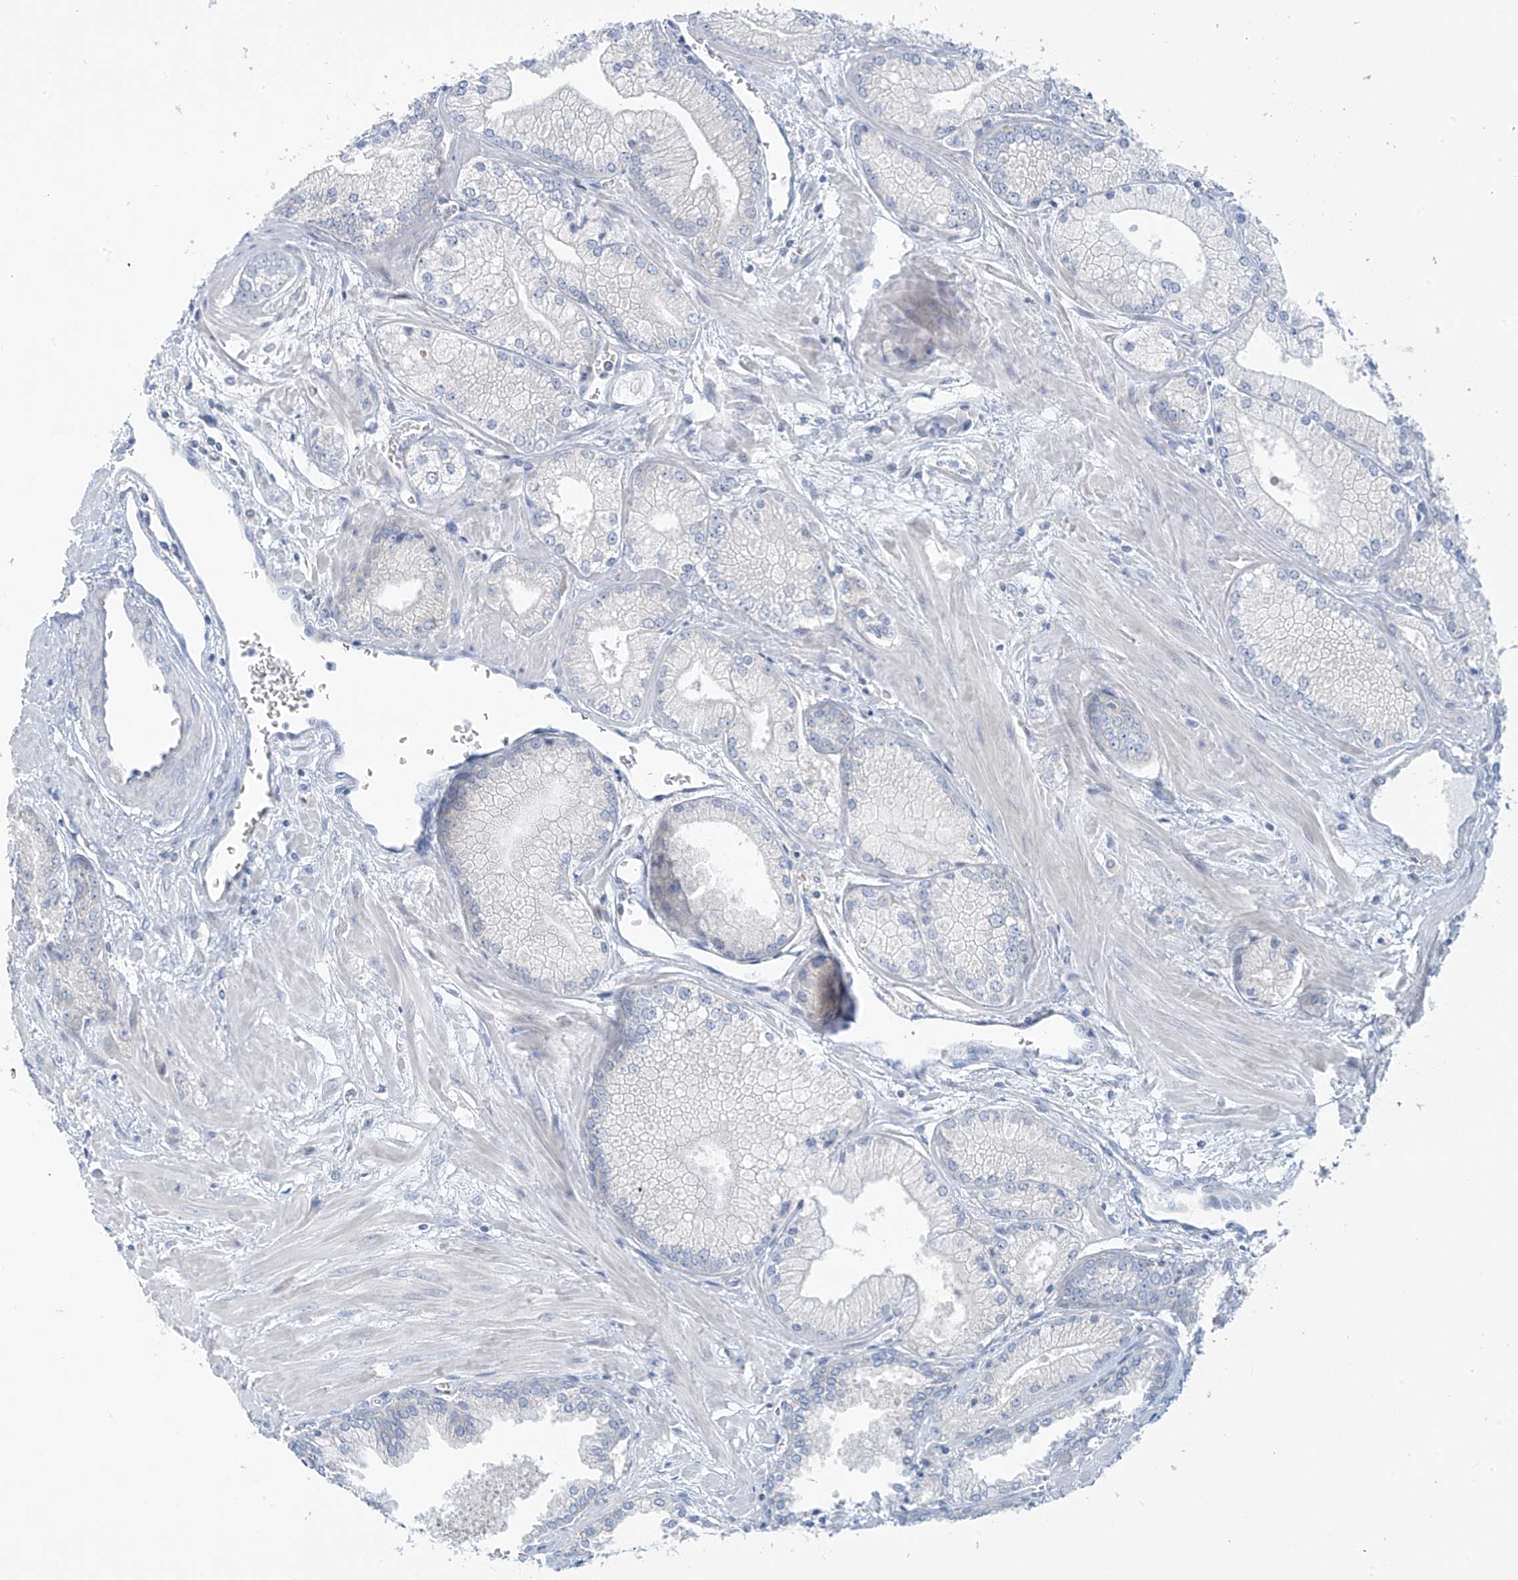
{"staining": {"intensity": "negative", "quantity": "none", "location": "none"}, "tissue": "prostate cancer", "cell_type": "Tumor cells", "image_type": "cancer", "snomed": [{"axis": "morphology", "description": "Adenocarcinoma, Low grade"}, {"axis": "topography", "description": "Prostate"}], "caption": "An IHC micrograph of prostate adenocarcinoma (low-grade) is shown. There is no staining in tumor cells of prostate adenocarcinoma (low-grade). Brightfield microscopy of immunohistochemistry stained with DAB (brown) and hematoxylin (blue), captured at high magnification.", "gene": "SLC6A12", "patient": {"sex": "male", "age": 67}}